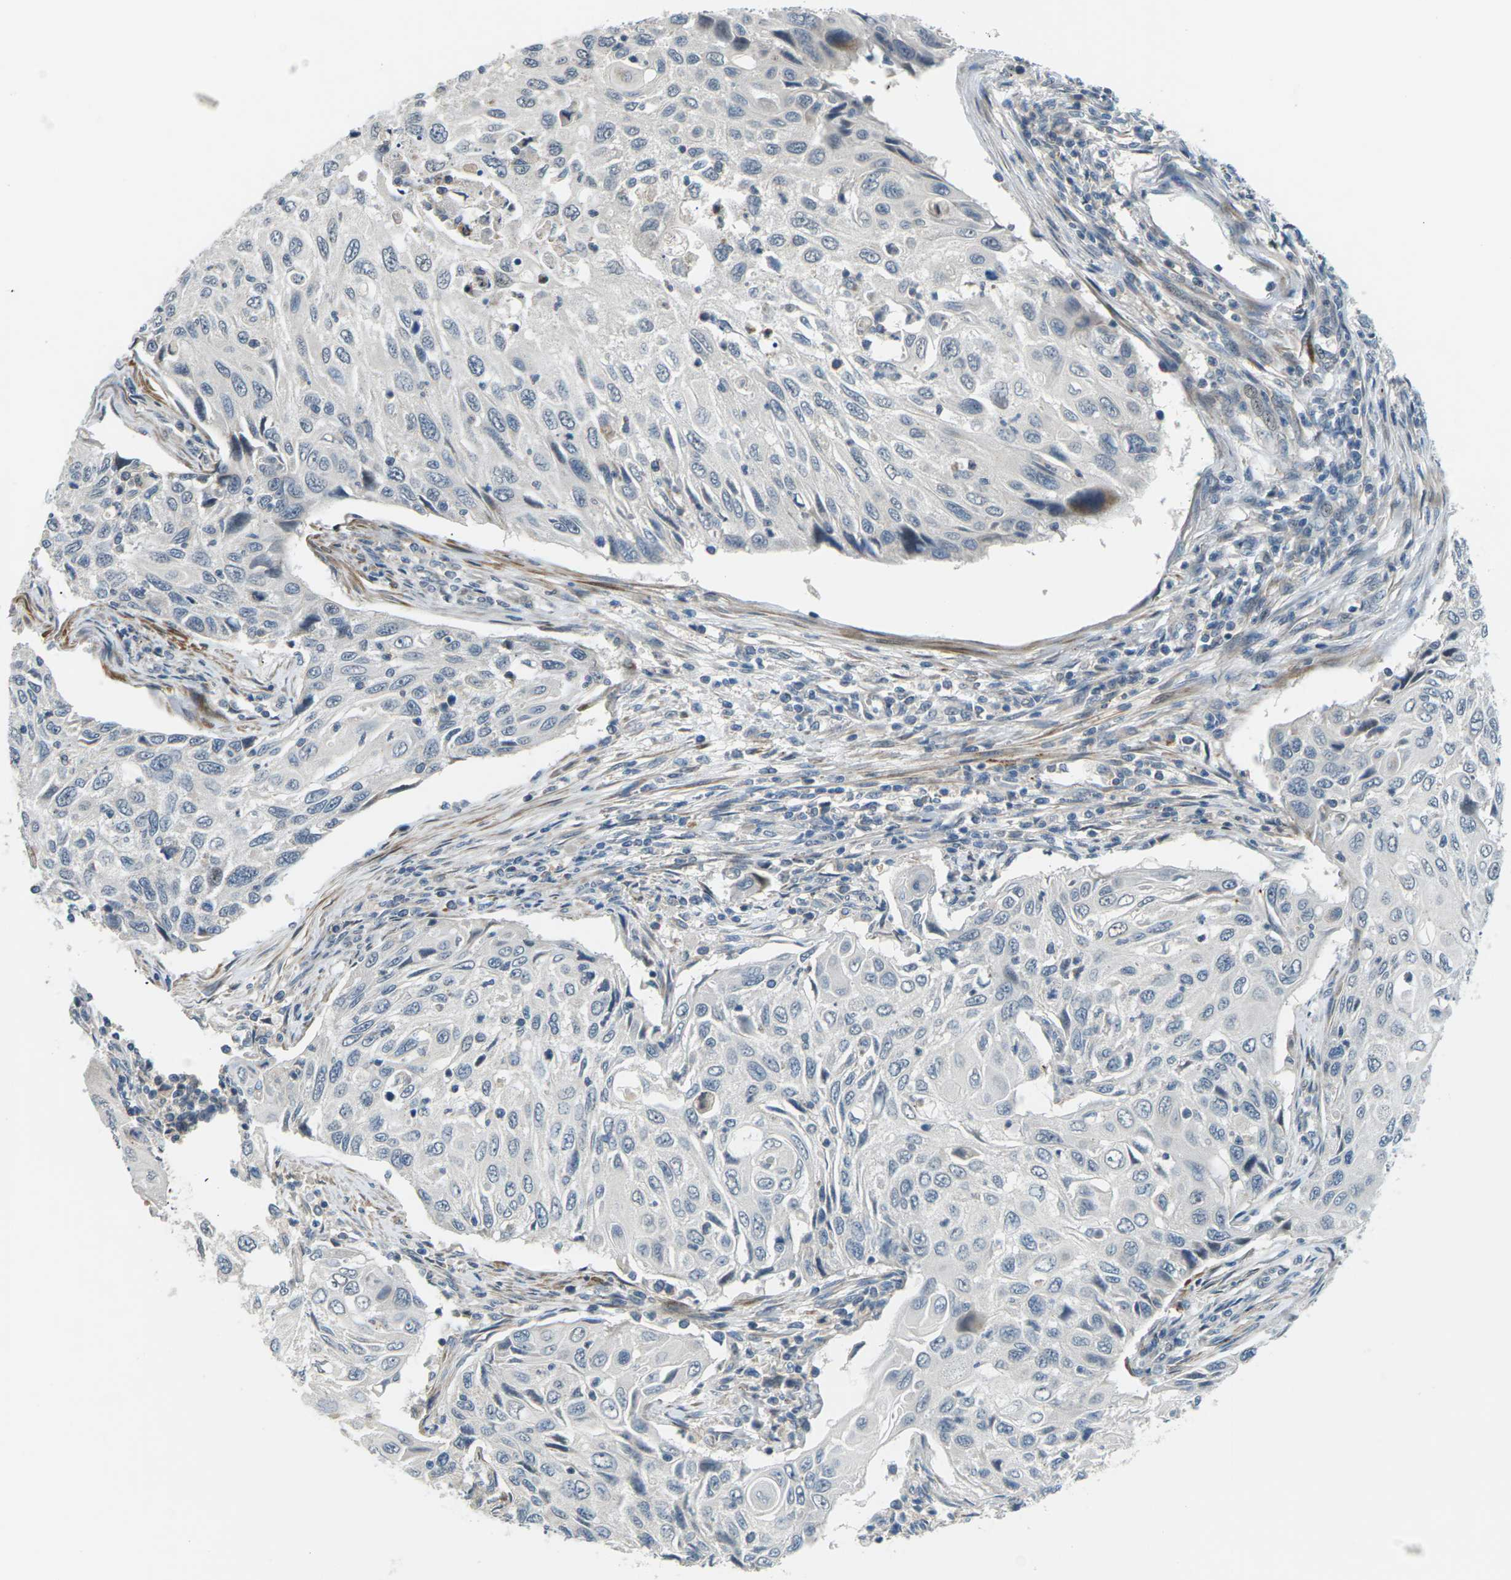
{"staining": {"intensity": "negative", "quantity": "none", "location": "none"}, "tissue": "cervical cancer", "cell_type": "Tumor cells", "image_type": "cancer", "snomed": [{"axis": "morphology", "description": "Squamous cell carcinoma, NOS"}, {"axis": "topography", "description": "Cervix"}], "caption": "This is an IHC image of squamous cell carcinoma (cervical). There is no positivity in tumor cells.", "gene": "SLC13A3", "patient": {"sex": "female", "age": 70}}